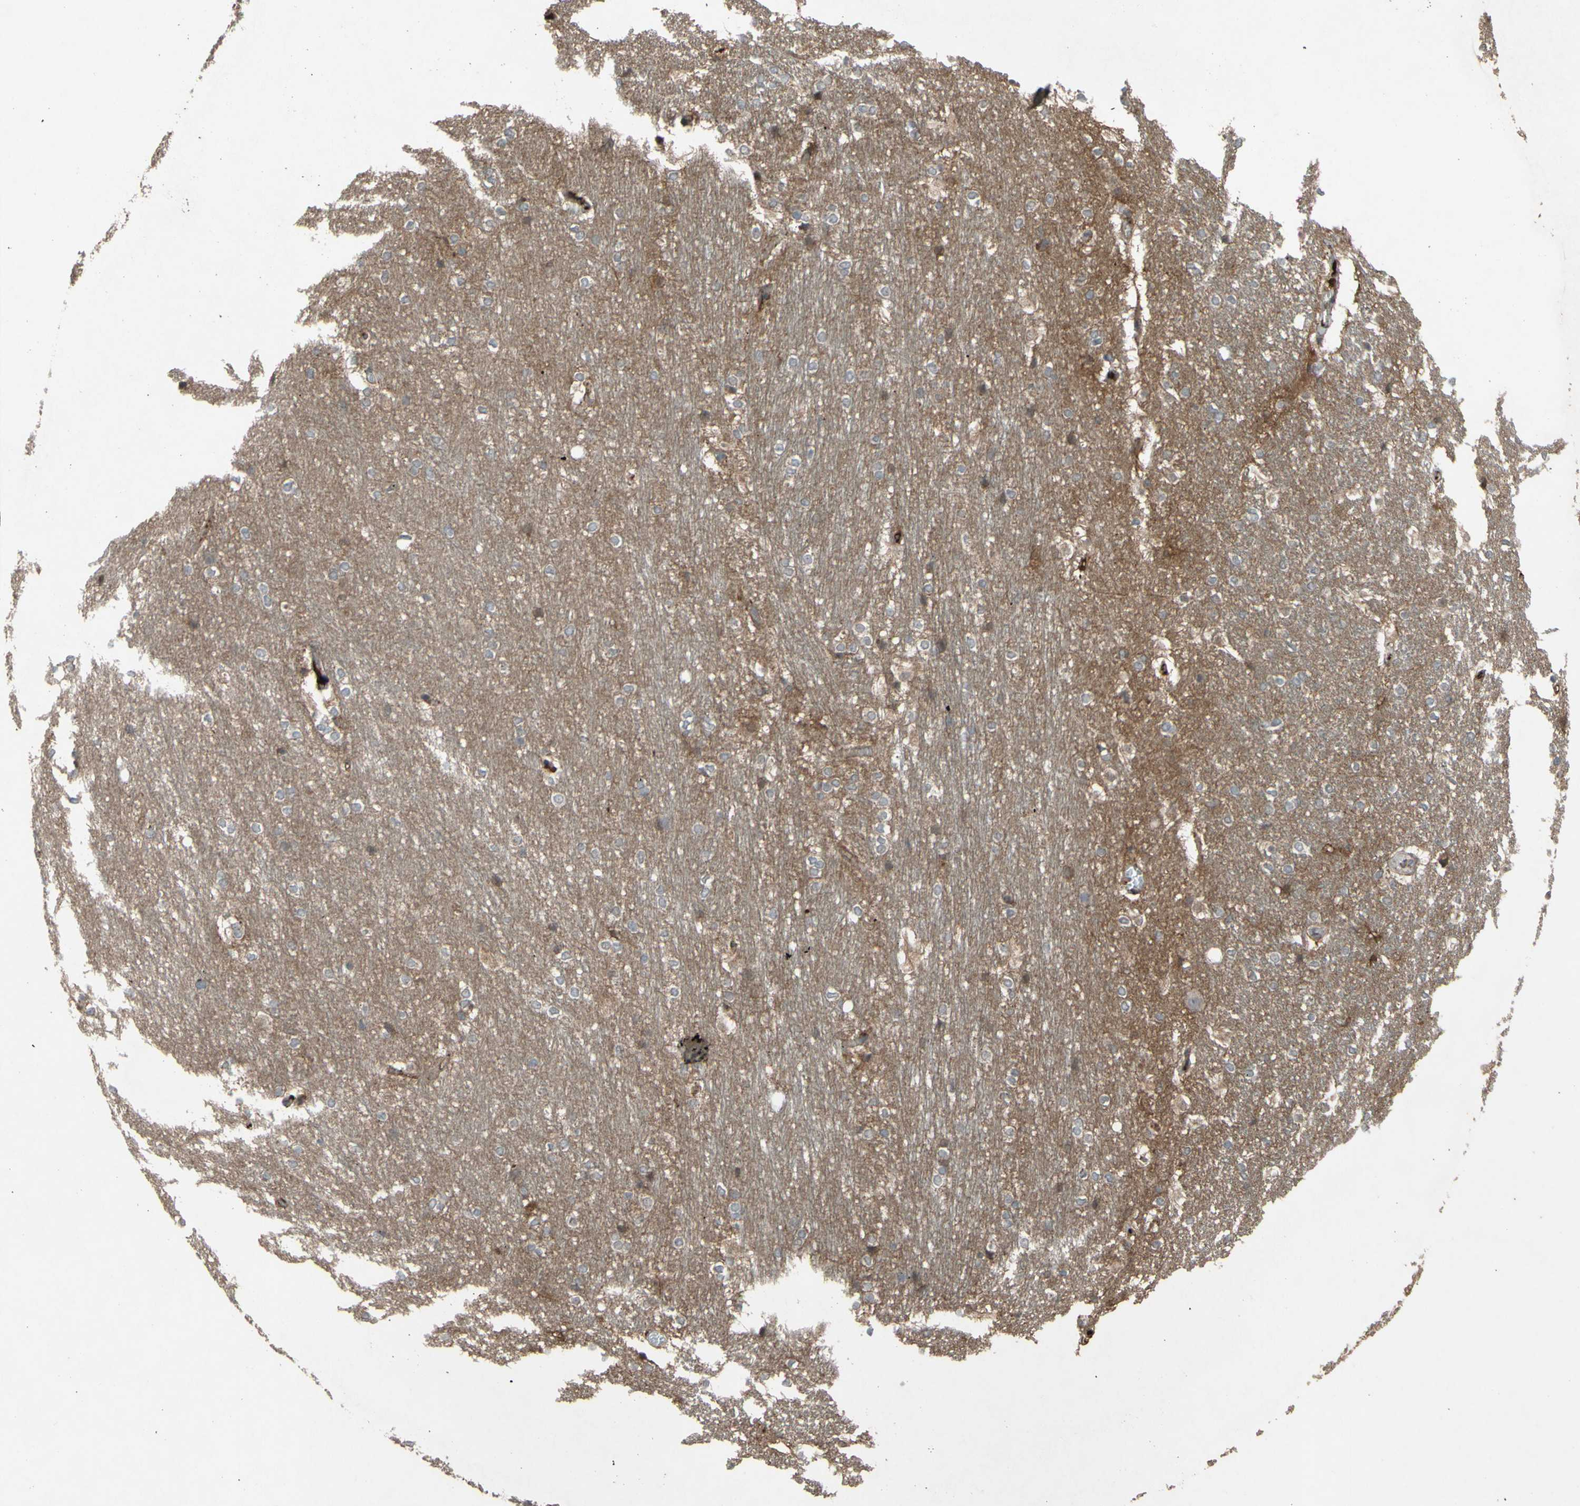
{"staining": {"intensity": "strong", "quantity": "<25%", "location": "nuclear"}, "tissue": "hippocampus", "cell_type": "Glial cells", "image_type": "normal", "snomed": [{"axis": "morphology", "description": "Normal tissue, NOS"}, {"axis": "topography", "description": "Hippocampus"}], "caption": "Protein staining of normal hippocampus displays strong nuclear staining in approximately <25% of glial cells.", "gene": "PTGDS", "patient": {"sex": "female", "age": 19}}